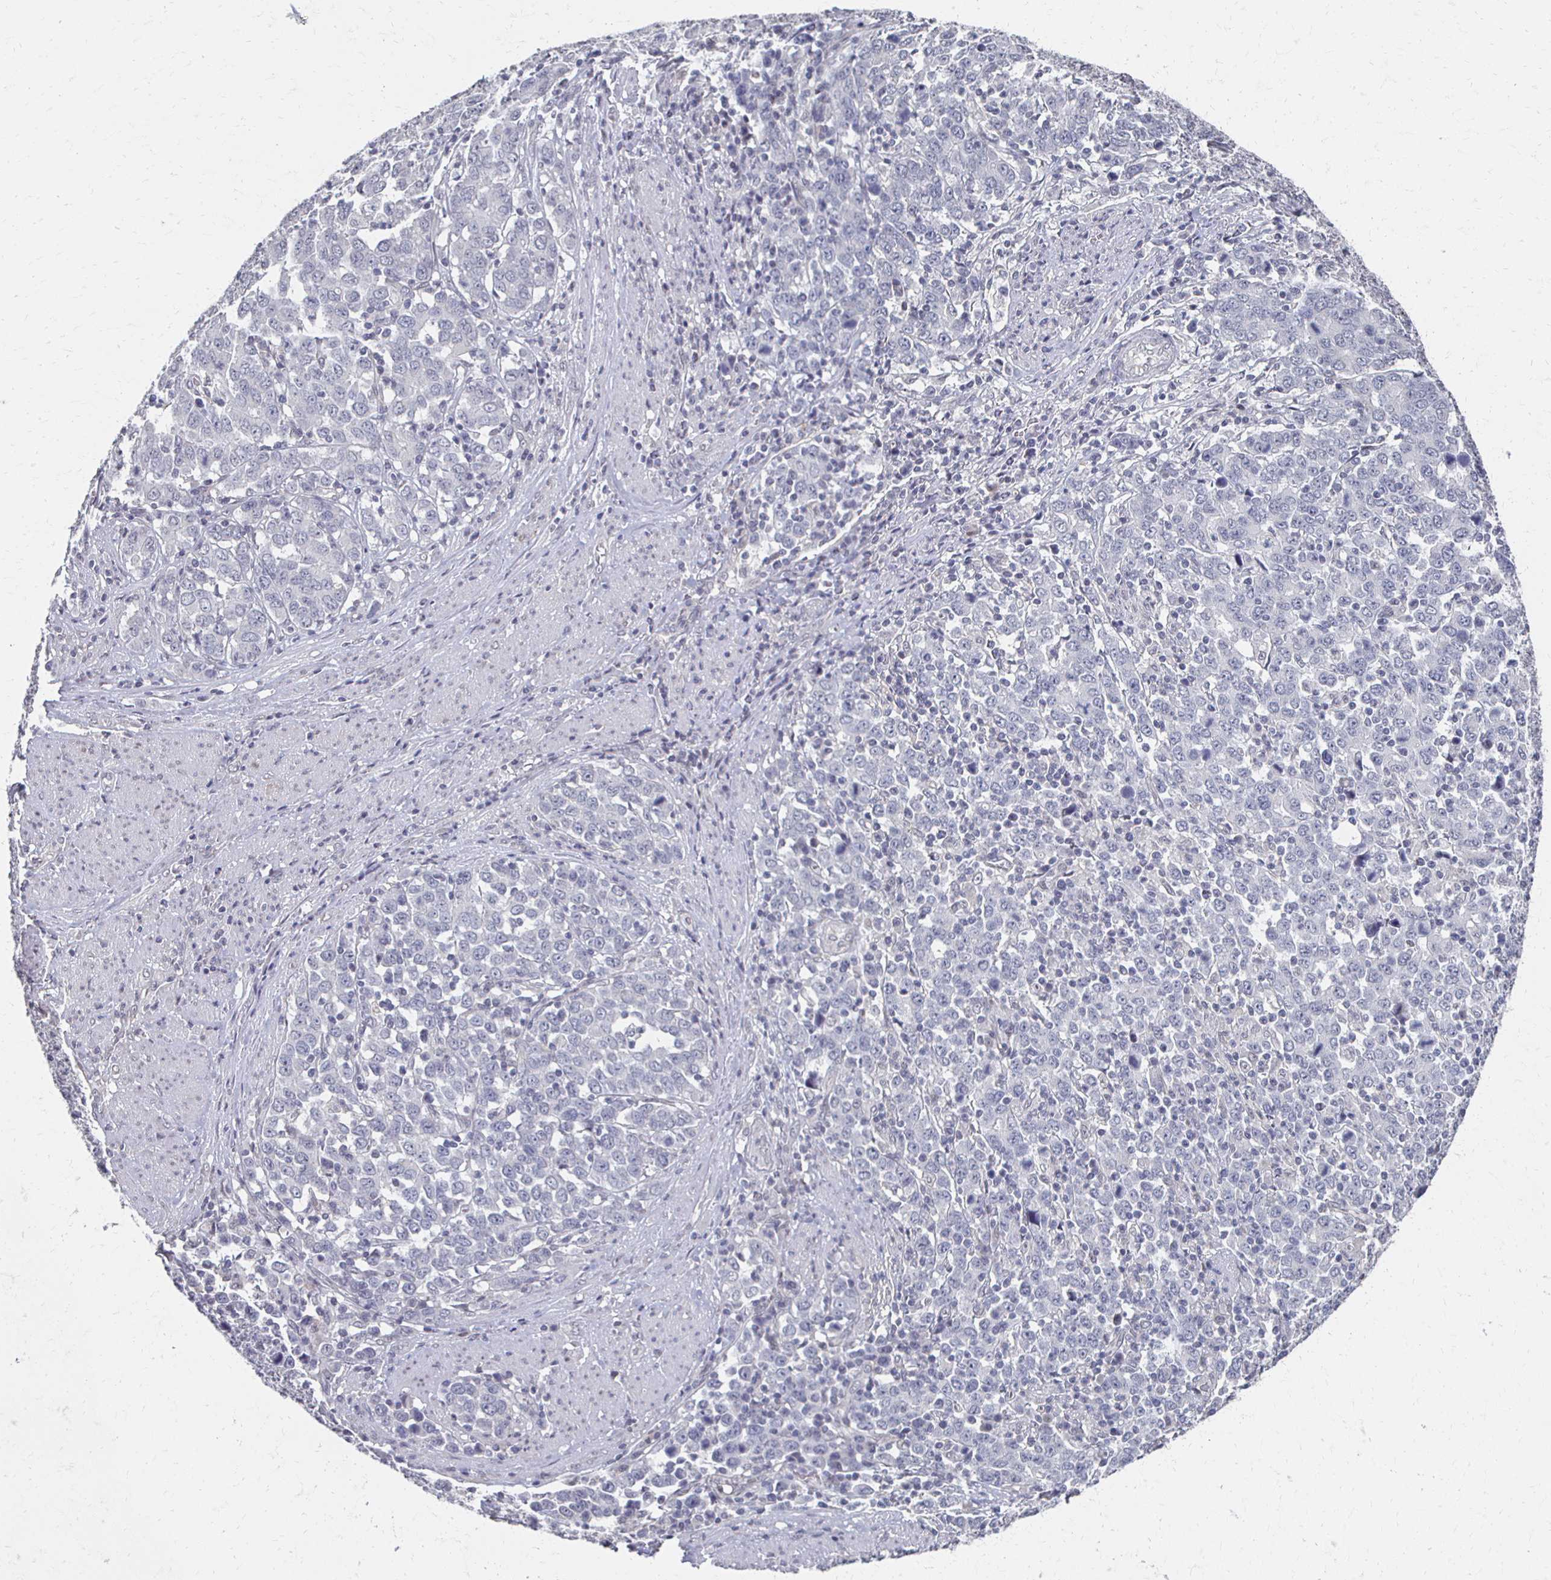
{"staining": {"intensity": "negative", "quantity": "none", "location": "none"}, "tissue": "stomach cancer", "cell_type": "Tumor cells", "image_type": "cancer", "snomed": [{"axis": "morphology", "description": "Adenocarcinoma, NOS"}, {"axis": "topography", "description": "Stomach, upper"}], "caption": "A high-resolution image shows immunohistochemistry staining of stomach cancer, which shows no significant staining in tumor cells.", "gene": "DAB1", "patient": {"sex": "male", "age": 69}}